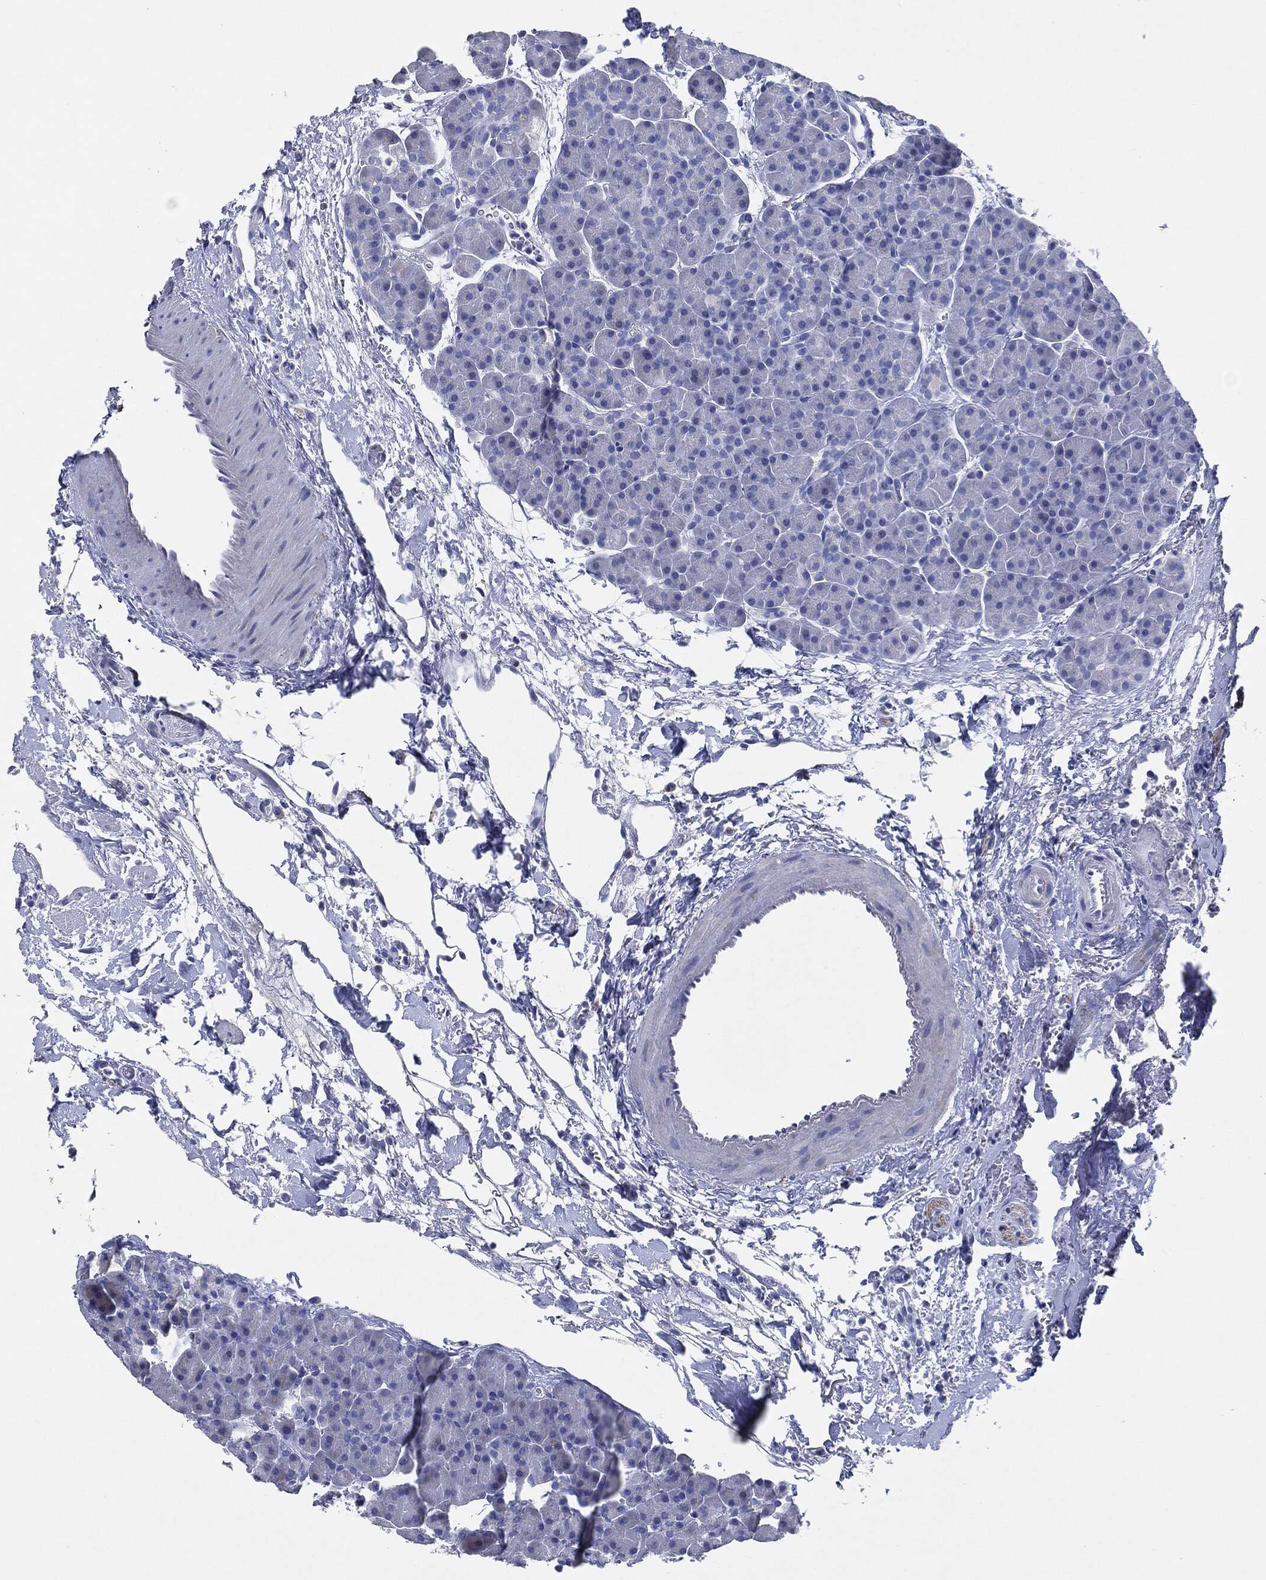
{"staining": {"intensity": "negative", "quantity": "none", "location": "none"}, "tissue": "pancreas", "cell_type": "Exocrine glandular cells", "image_type": "normal", "snomed": [{"axis": "morphology", "description": "Normal tissue, NOS"}, {"axis": "topography", "description": "Pancreas"}], "caption": "Human pancreas stained for a protein using immunohistochemistry (IHC) reveals no positivity in exocrine glandular cells.", "gene": "NTRK1", "patient": {"sex": "female", "age": 44}}